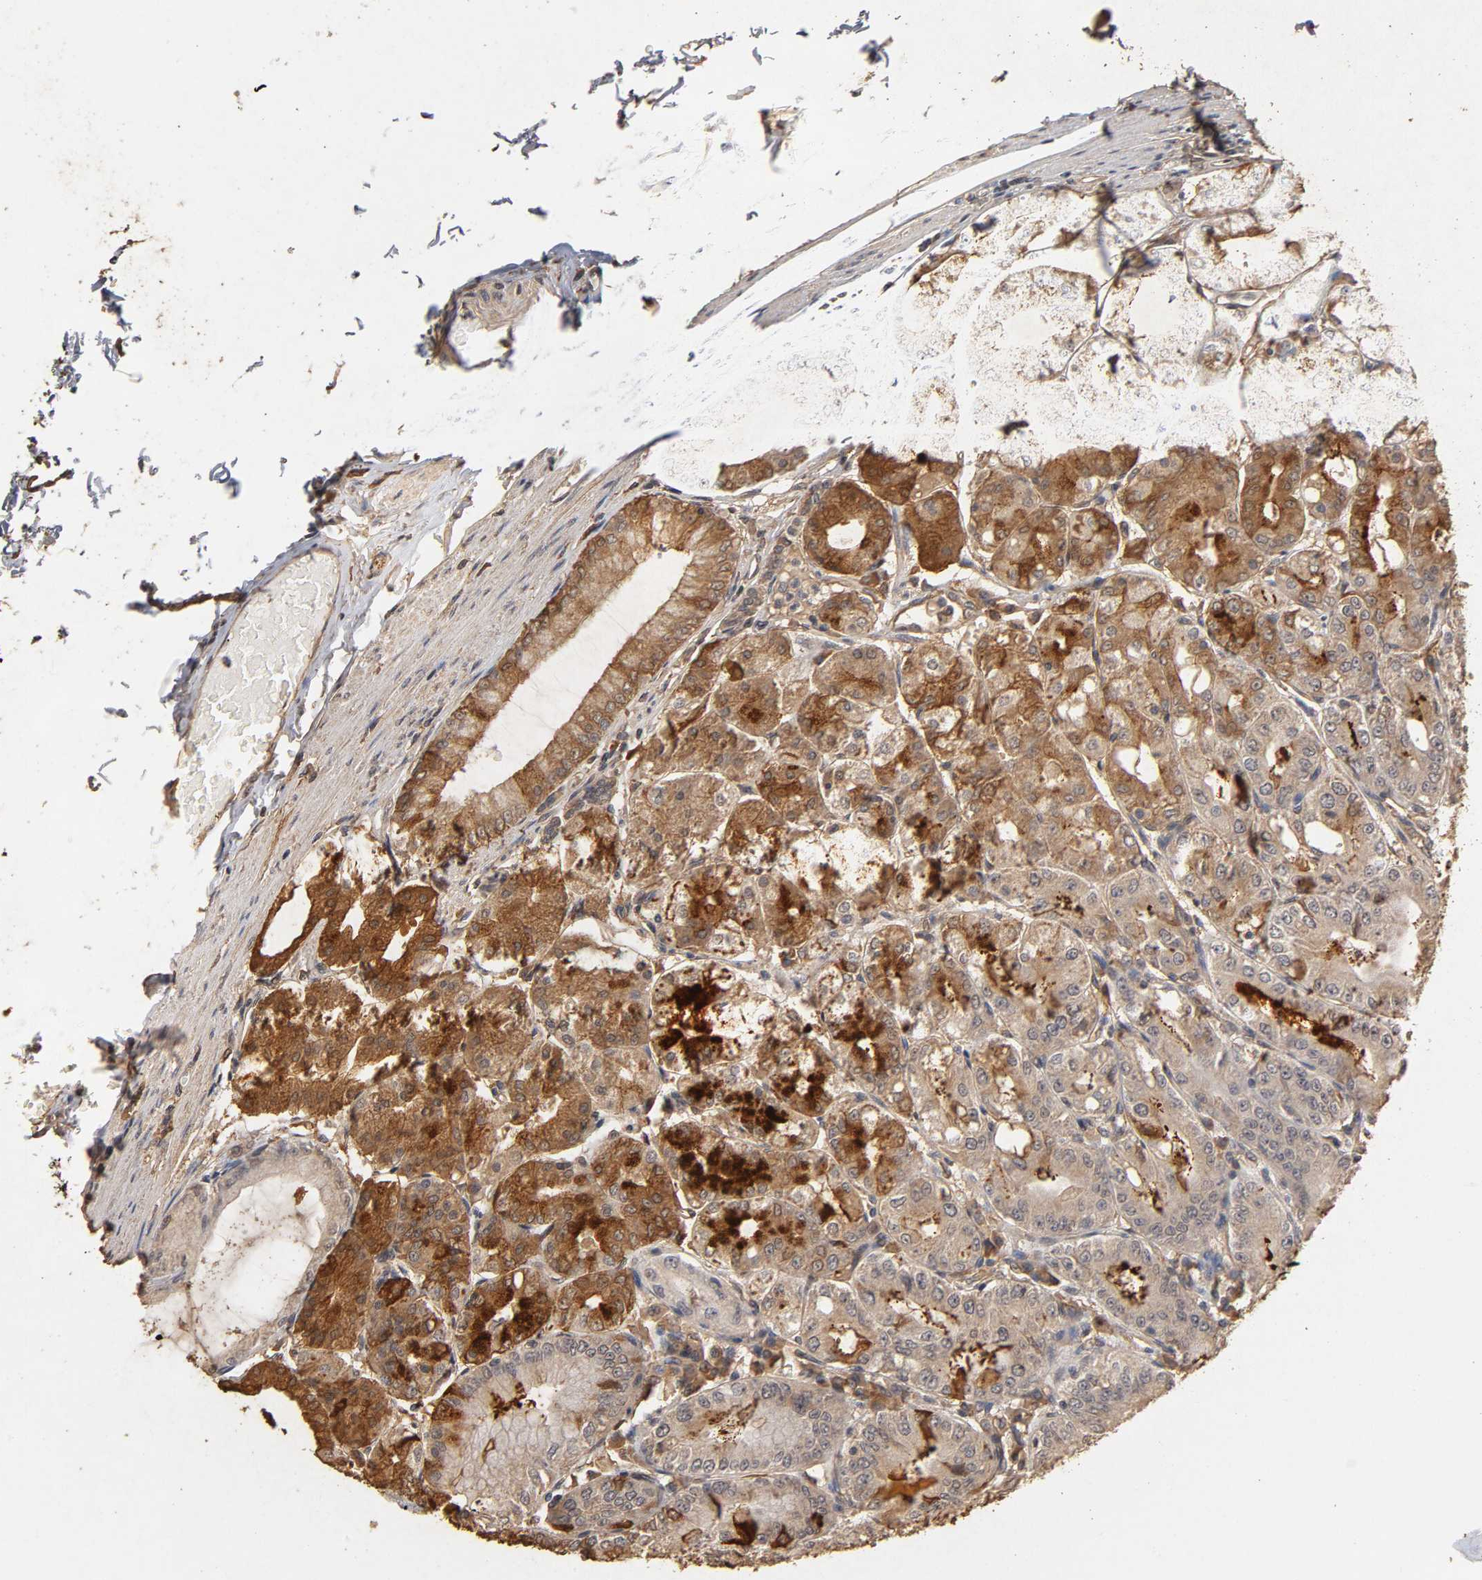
{"staining": {"intensity": "strong", "quantity": "<25%", "location": "cytoplasmic/membranous"}, "tissue": "stomach", "cell_type": "Glandular cells", "image_type": "normal", "snomed": [{"axis": "morphology", "description": "Normal tissue, NOS"}, {"axis": "topography", "description": "Stomach, lower"}], "caption": "Stomach stained for a protein exhibits strong cytoplasmic/membranous positivity in glandular cells. (Brightfield microscopy of DAB IHC at high magnification).", "gene": "VSIG4", "patient": {"sex": "male", "age": 71}}